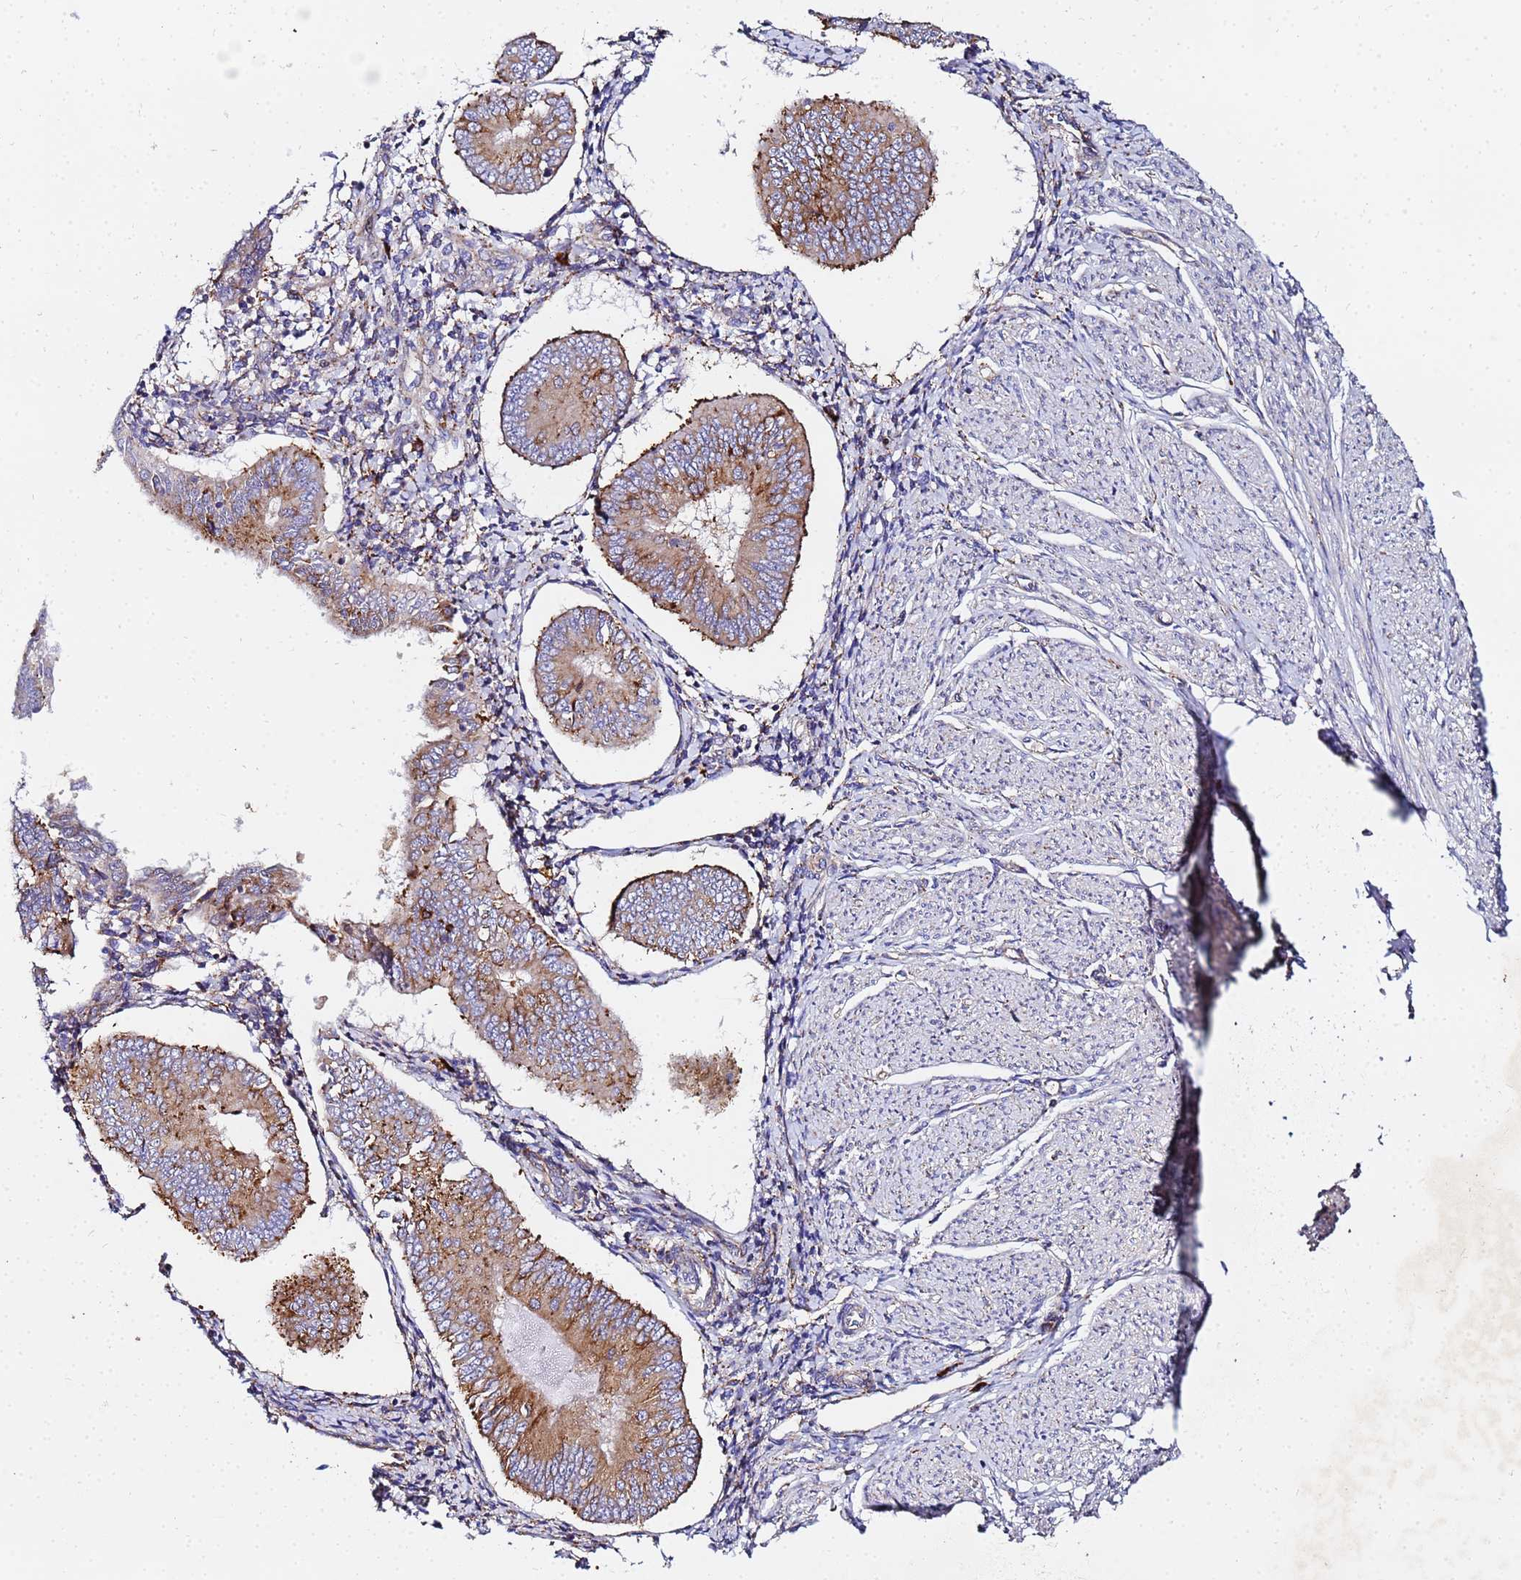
{"staining": {"intensity": "moderate", "quantity": "25%-75%", "location": "cytoplasmic/membranous"}, "tissue": "endometrial cancer", "cell_type": "Tumor cells", "image_type": "cancer", "snomed": [{"axis": "morphology", "description": "Adenocarcinoma, NOS"}, {"axis": "topography", "description": "Endometrium"}], "caption": "A brown stain labels moderate cytoplasmic/membranous expression of a protein in human endometrial cancer tumor cells.", "gene": "POM121", "patient": {"sex": "female", "age": 58}}